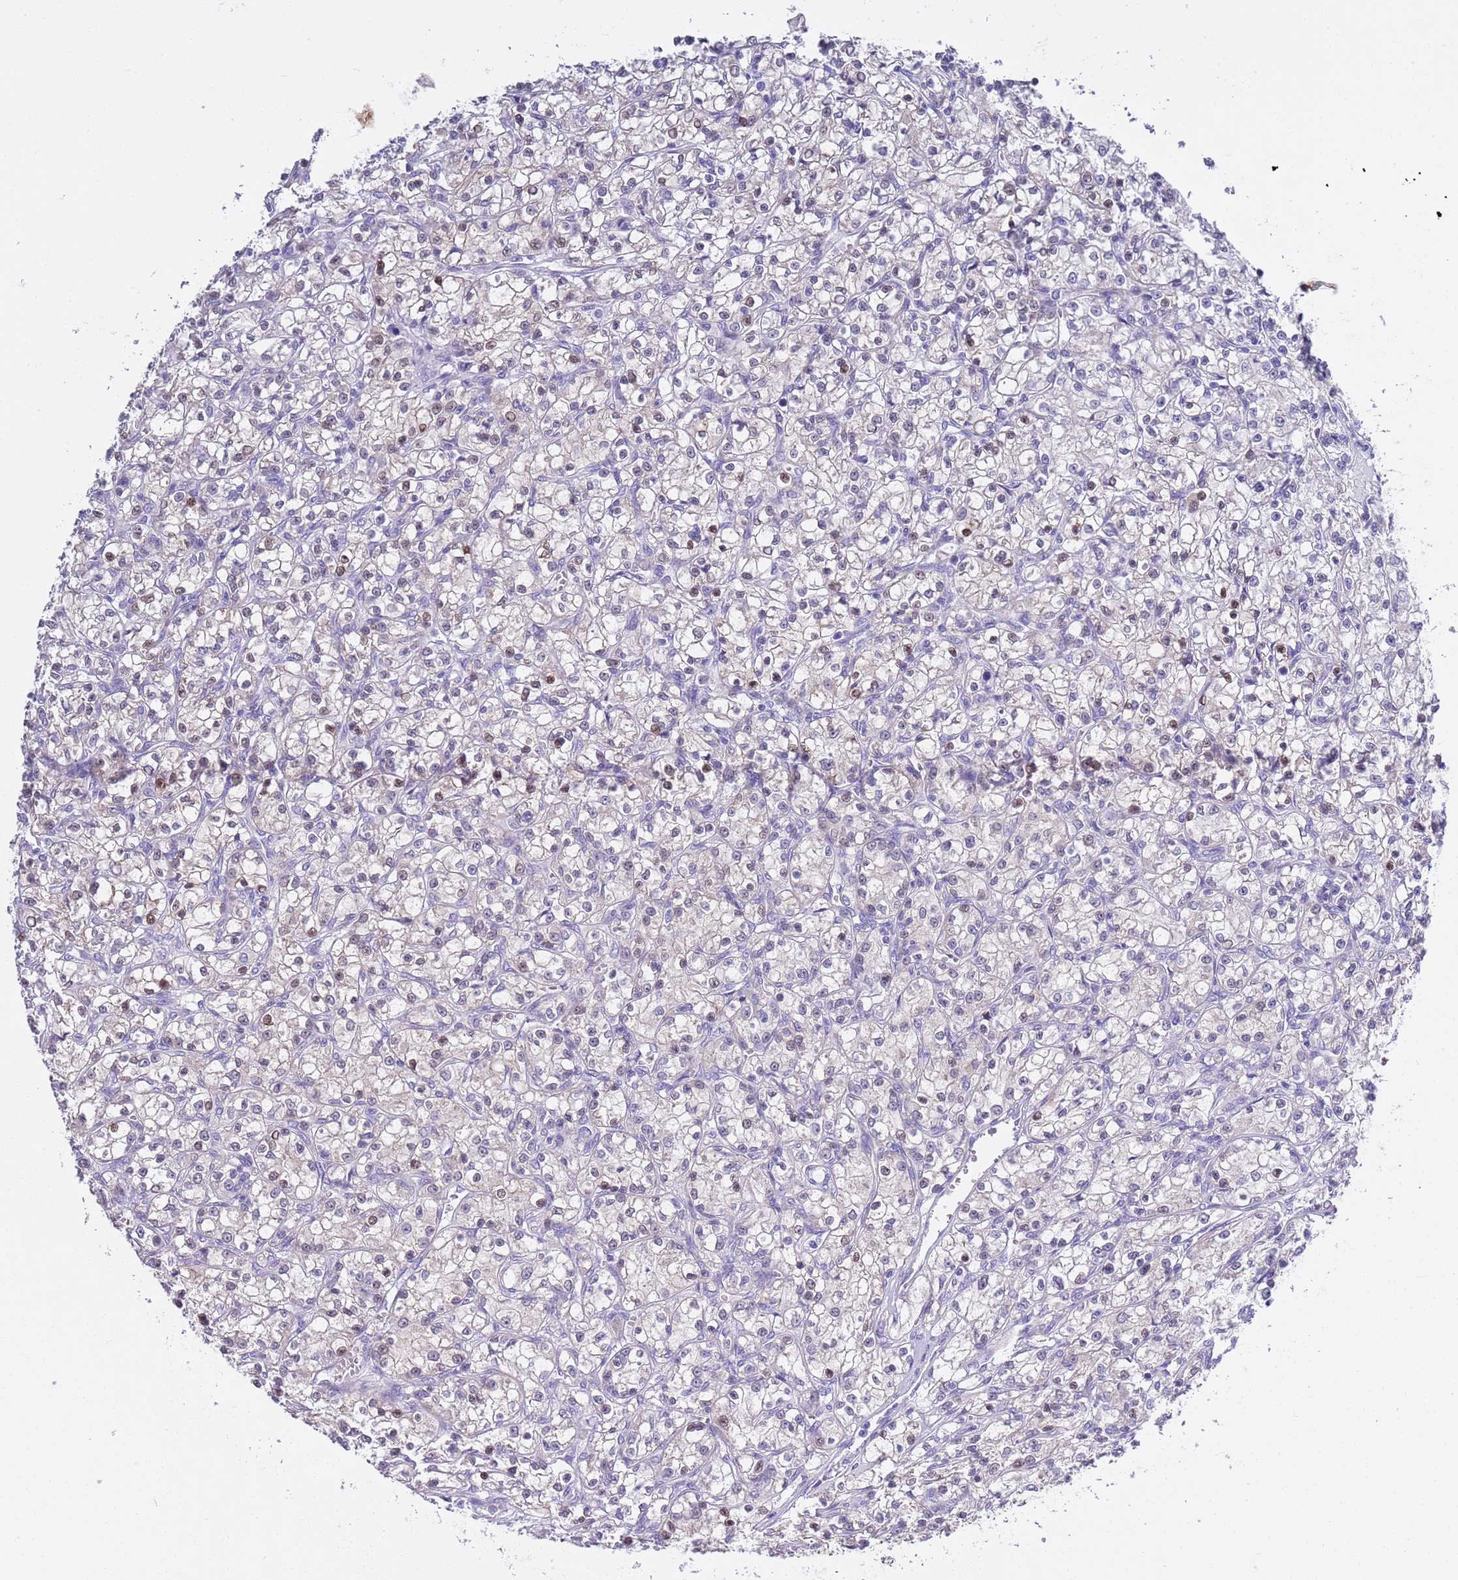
{"staining": {"intensity": "moderate", "quantity": "<25%", "location": "nuclear"}, "tissue": "renal cancer", "cell_type": "Tumor cells", "image_type": "cancer", "snomed": [{"axis": "morphology", "description": "Adenocarcinoma, NOS"}, {"axis": "topography", "description": "Kidney"}], "caption": "Brown immunohistochemical staining in human renal cancer shows moderate nuclear staining in approximately <25% of tumor cells.", "gene": "BRMS1L", "patient": {"sex": "female", "age": 59}}